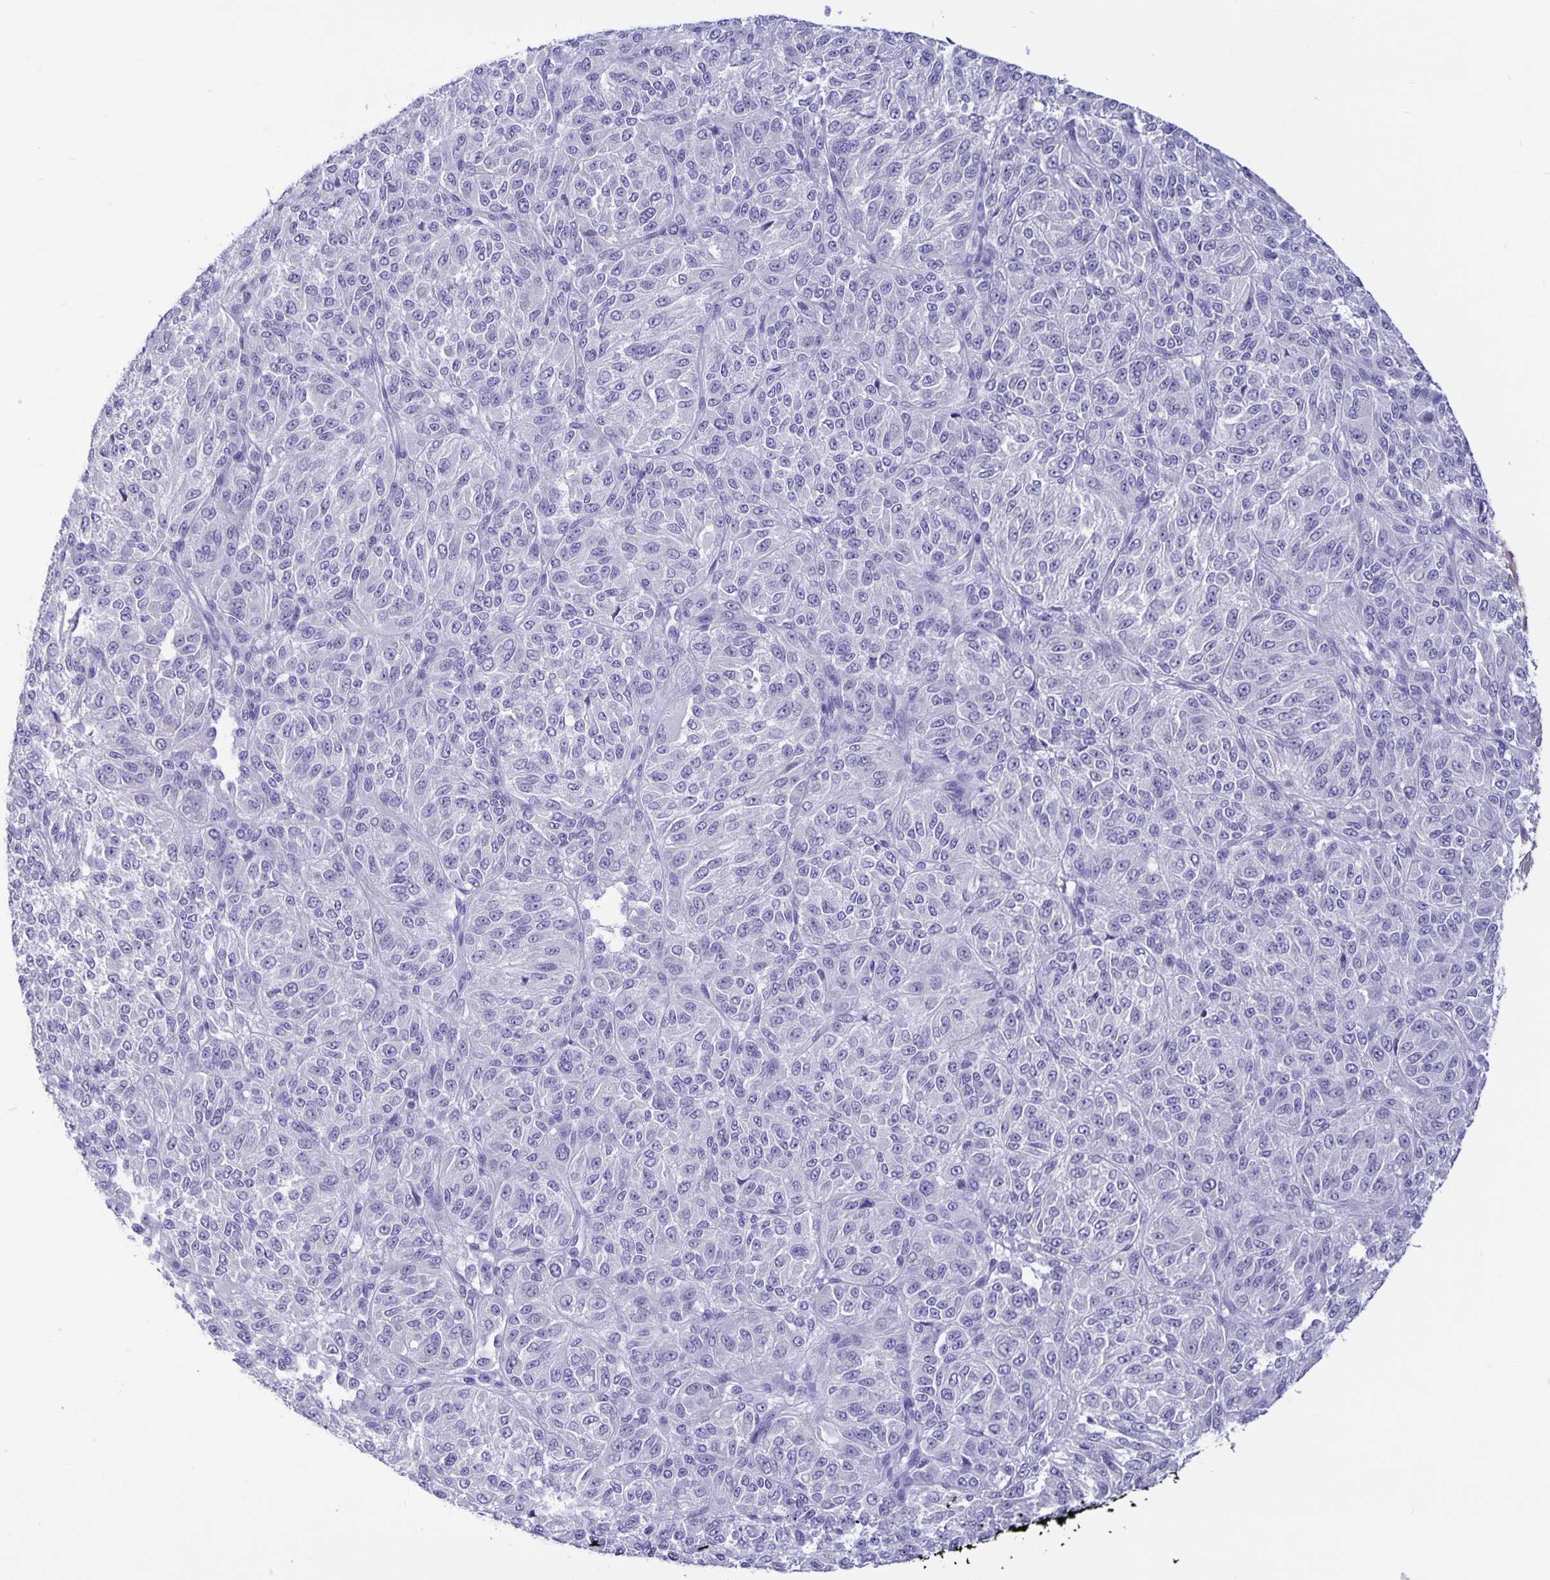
{"staining": {"intensity": "negative", "quantity": "none", "location": "none"}, "tissue": "melanoma", "cell_type": "Tumor cells", "image_type": "cancer", "snomed": [{"axis": "morphology", "description": "Malignant melanoma, Metastatic site"}, {"axis": "topography", "description": "Brain"}], "caption": "Human malignant melanoma (metastatic site) stained for a protein using immunohistochemistry (IHC) displays no staining in tumor cells.", "gene": "ERMN", "patient": {"sex": "female", "age": 56}}